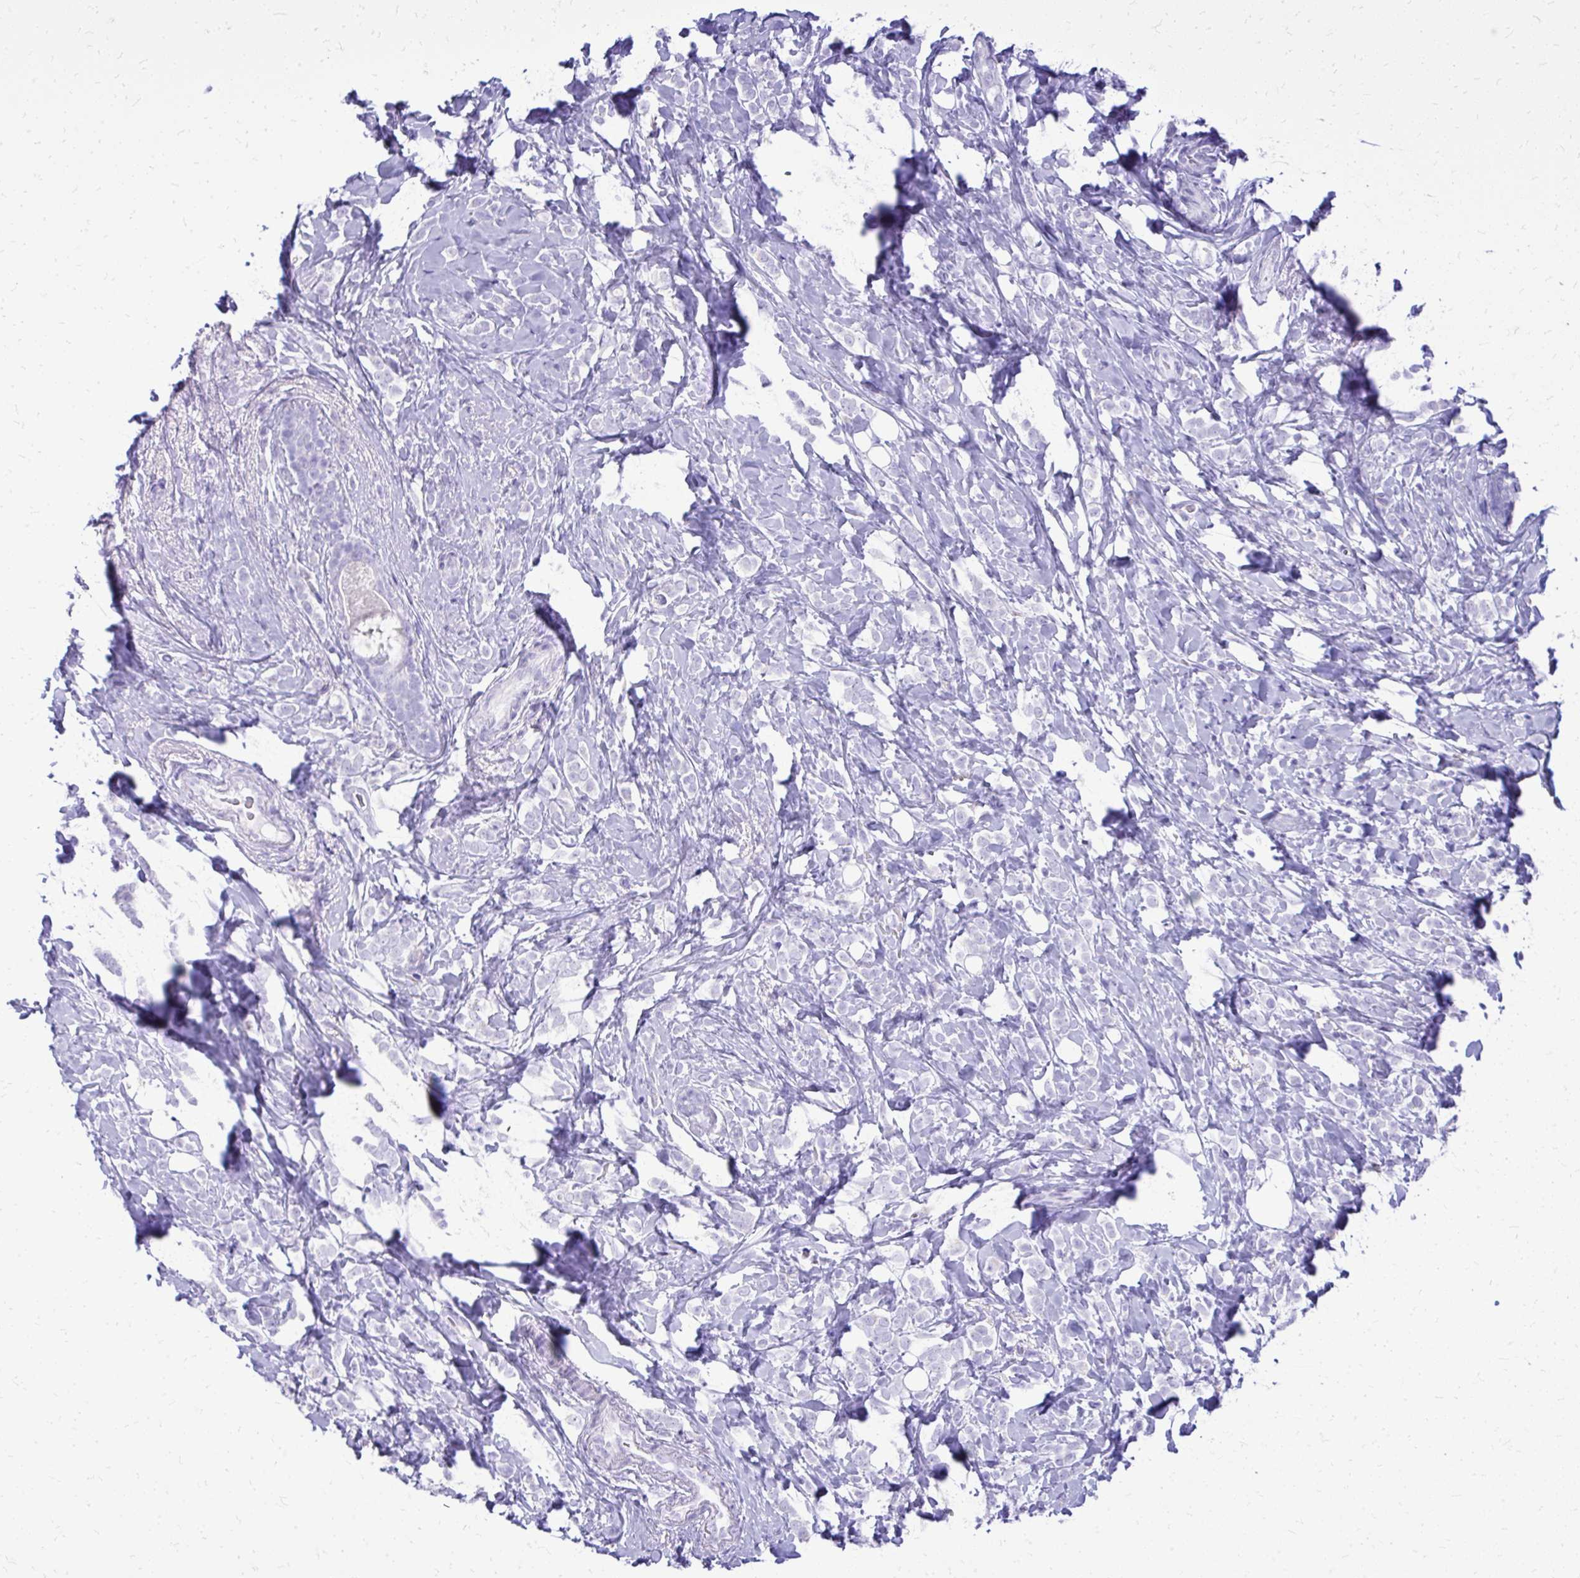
{"staining": {"intensity": "negative", "quantity": "none", "location": "none"}, "tissue": "breast cancer", "cell_type": "Tumor cells", "image_type": "cancer", "snomed": [{"axis": "morphology", "description": "Lobular carcinoma"}, {"axis": "topography", "description": "Breast"}], "caption": "Immunohistochemical staining of human breast cancer exhibits no significant expression in tumor cells.", "gene": "BCL6B", "patient": {"sex": "female", "age": 49}}